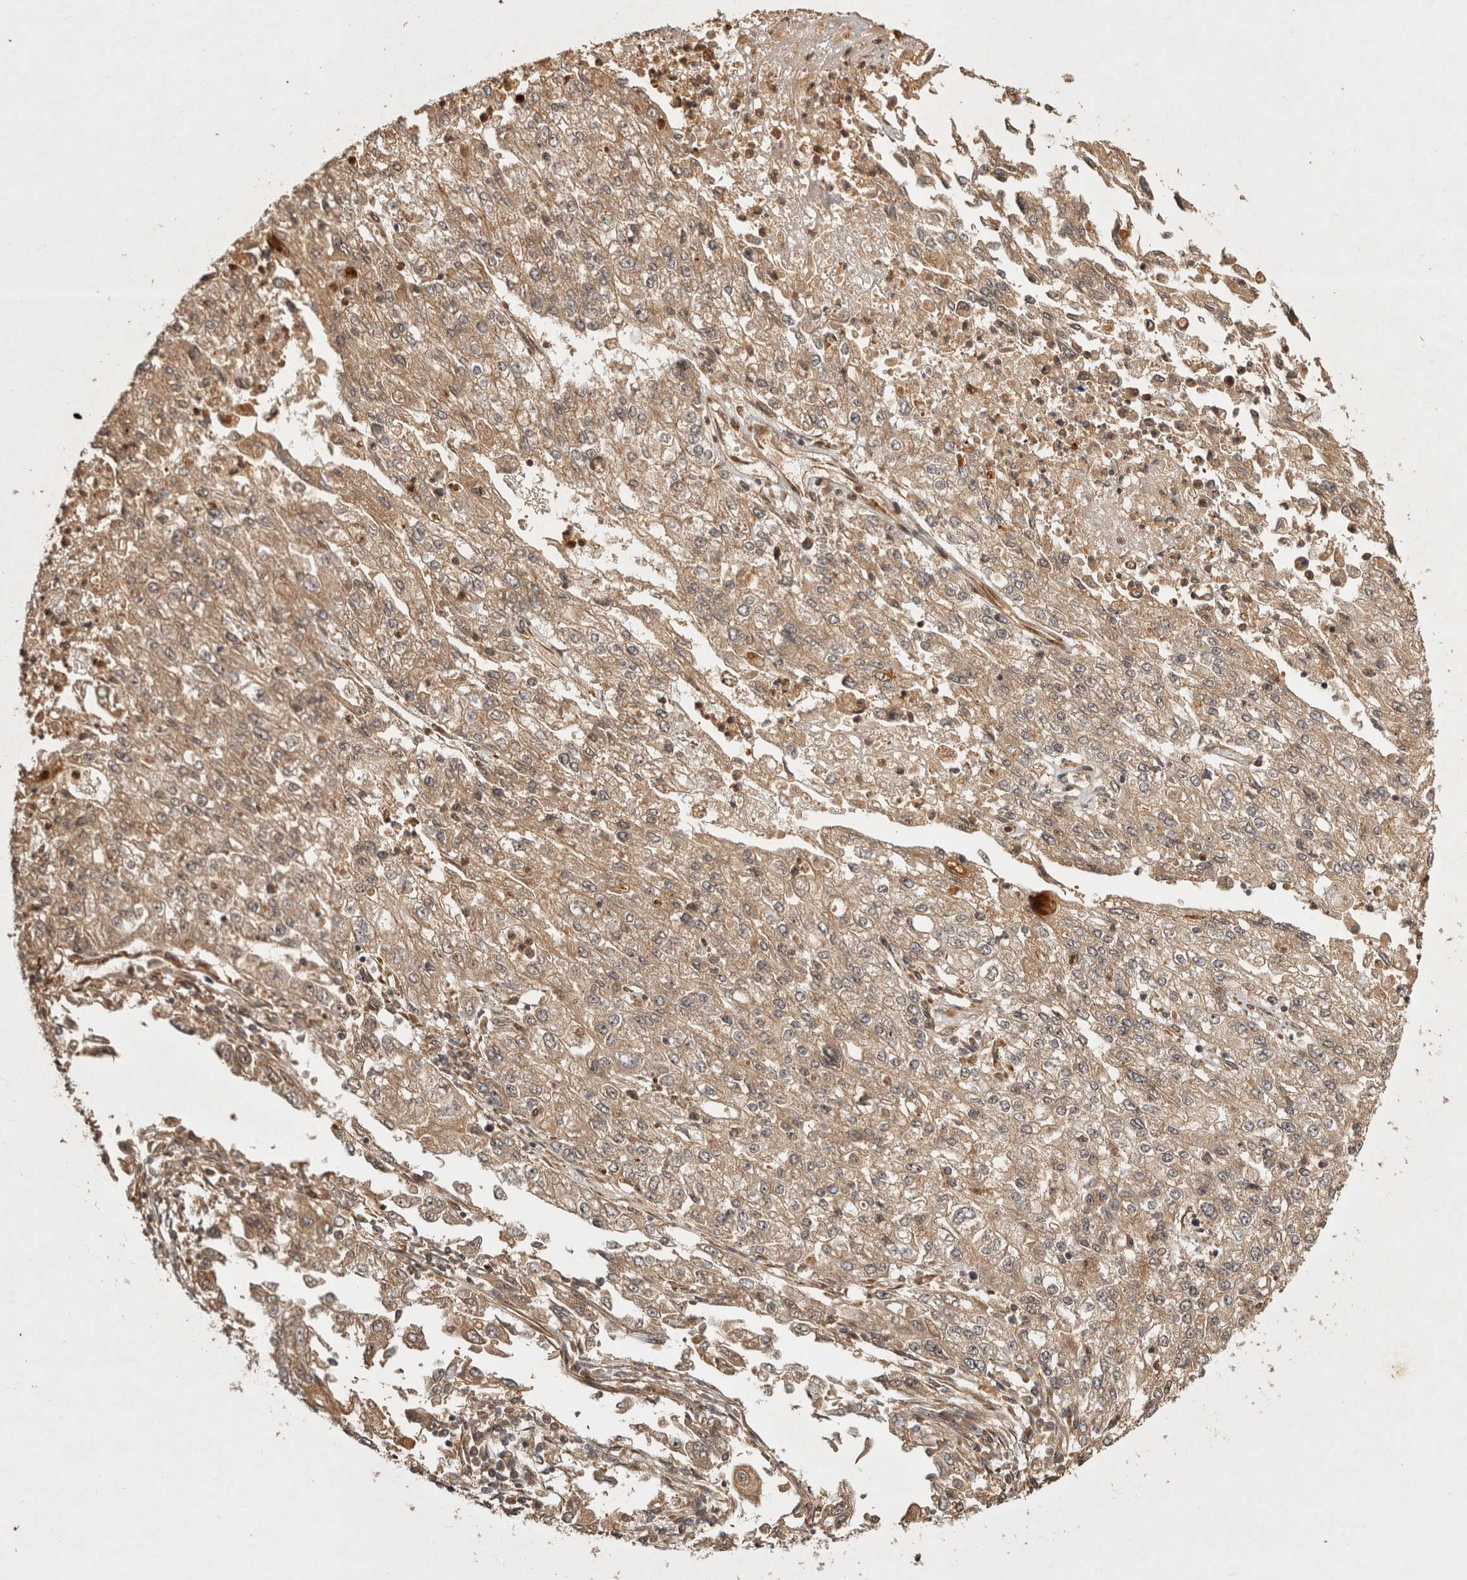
{"staining": {"intensity": "weak", "quantity": ">75%", "location": "cytoplasmic/membranous"}, "tissue": "endometrial cancer", "cell_type": "Tumor cells", "image_type": "cancer", "snomed": [{"axis": "morphology", "description": "Adenocarcinoma, NOS"}, {"axis": "topography", "description": "Endometrium"}], "caption": "DAB (3,3'-diaminobenzidine) immunohistochemical staining of human adenocarcinoma (endometrial) shows weak cytoplasmic/membranous protein expression in about >75% of tumor cells.", "gene": "CAMSAP2", "patient": {"sex": "female", "age": 49}}